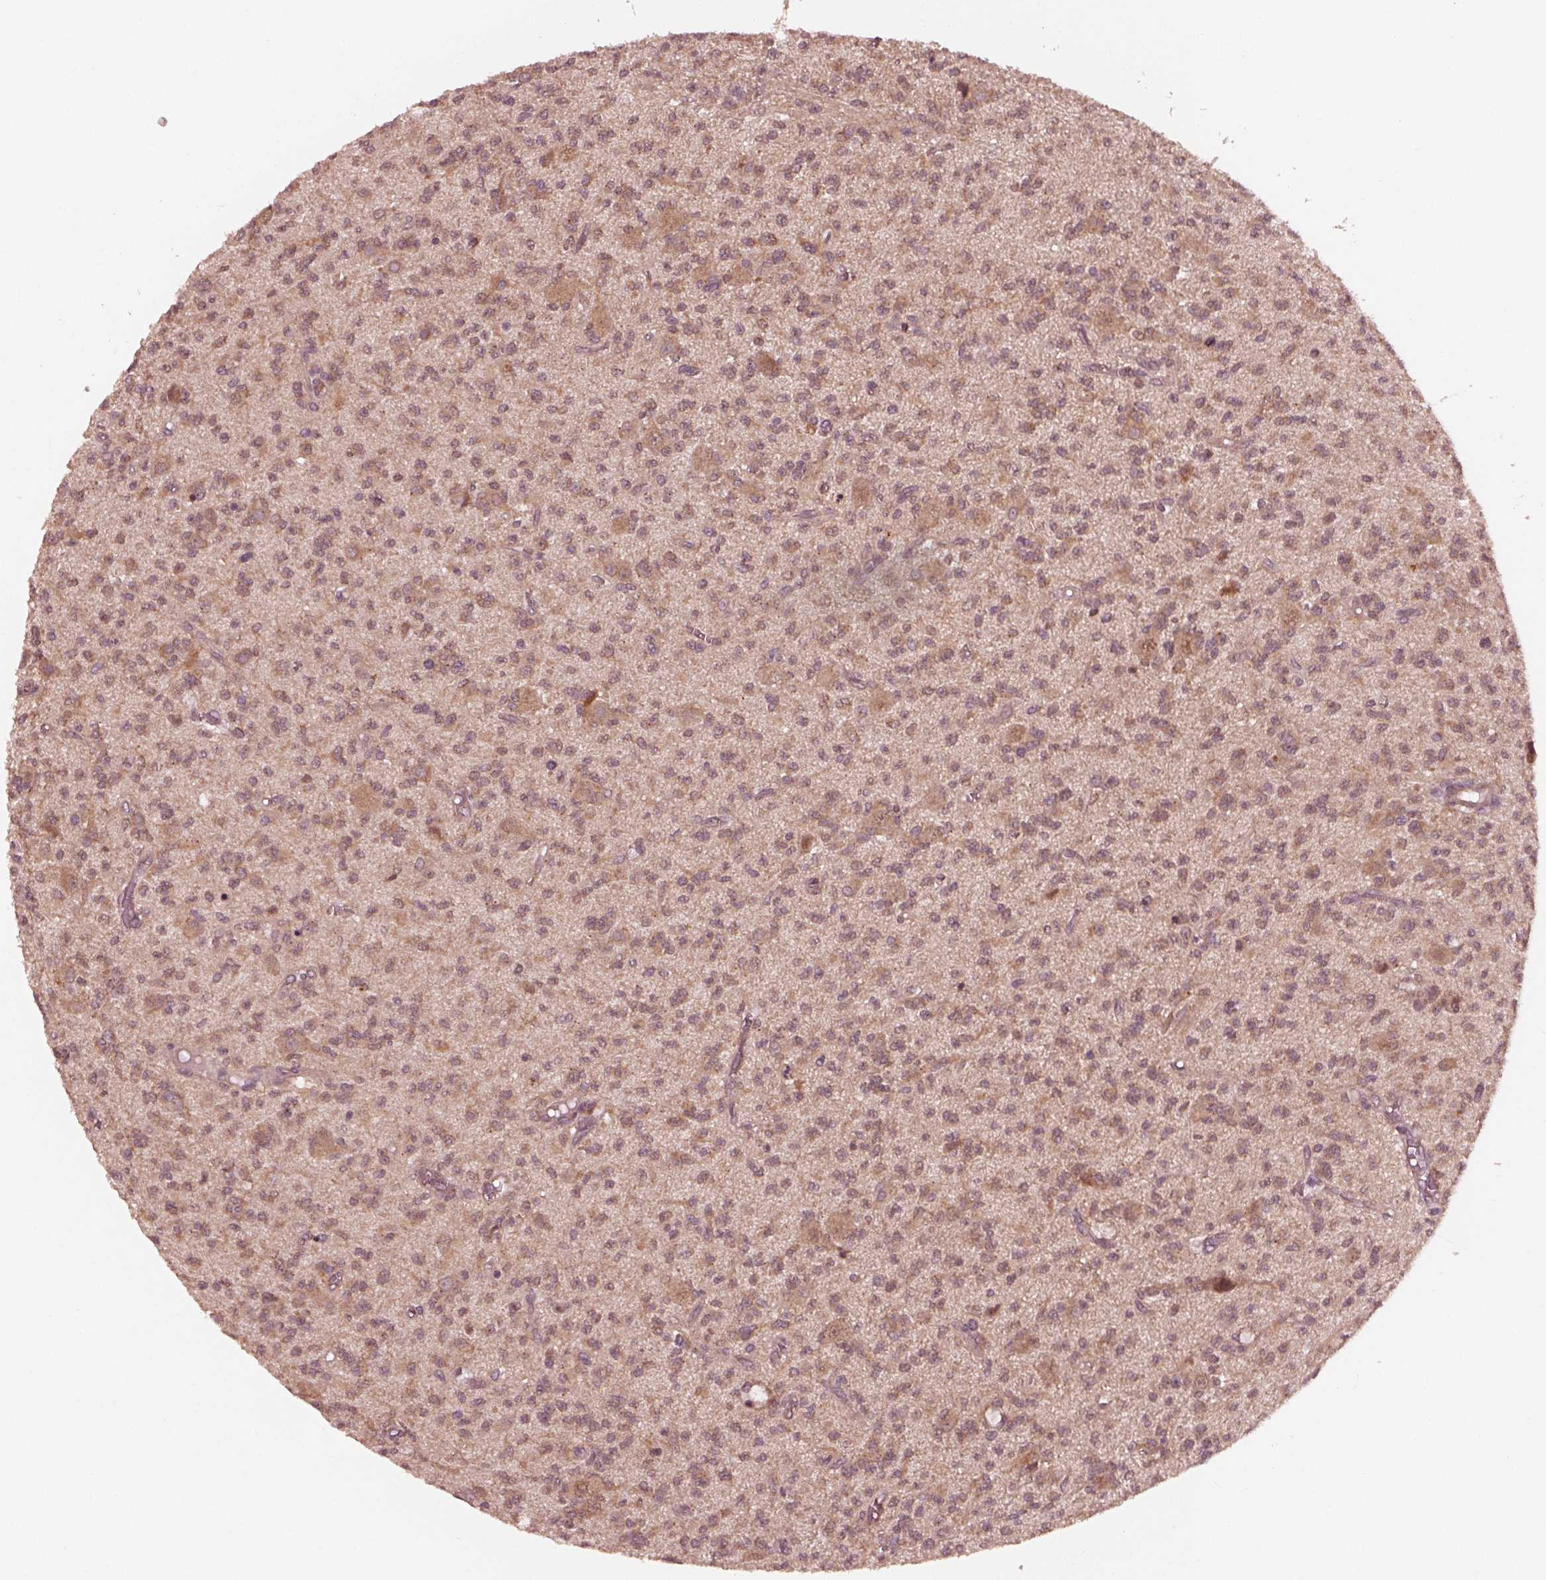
{"staining": {"intensity": "weak", "quantity": ">75%", "location": "cytoplasmic/membranous"}, "tissue": "glioma", "cell_type": "Tumor cells", "image_type": "cancer", "snomed": [{"axis": "morphology", "description": "Glioma, malignant, Low grade"}, {"axis": "topography", "description": "Brain"}], "caption": "Glioma tissue reveals weak cytoplasmic/membranous expression in about >75% of tumor cells (DAB (3,3'-diaminobenzidine) IHC, brown staining for protein, blue staining for nuclei).", "gene": "FAF2", "patient": {"sex": "male", "age": 64}}